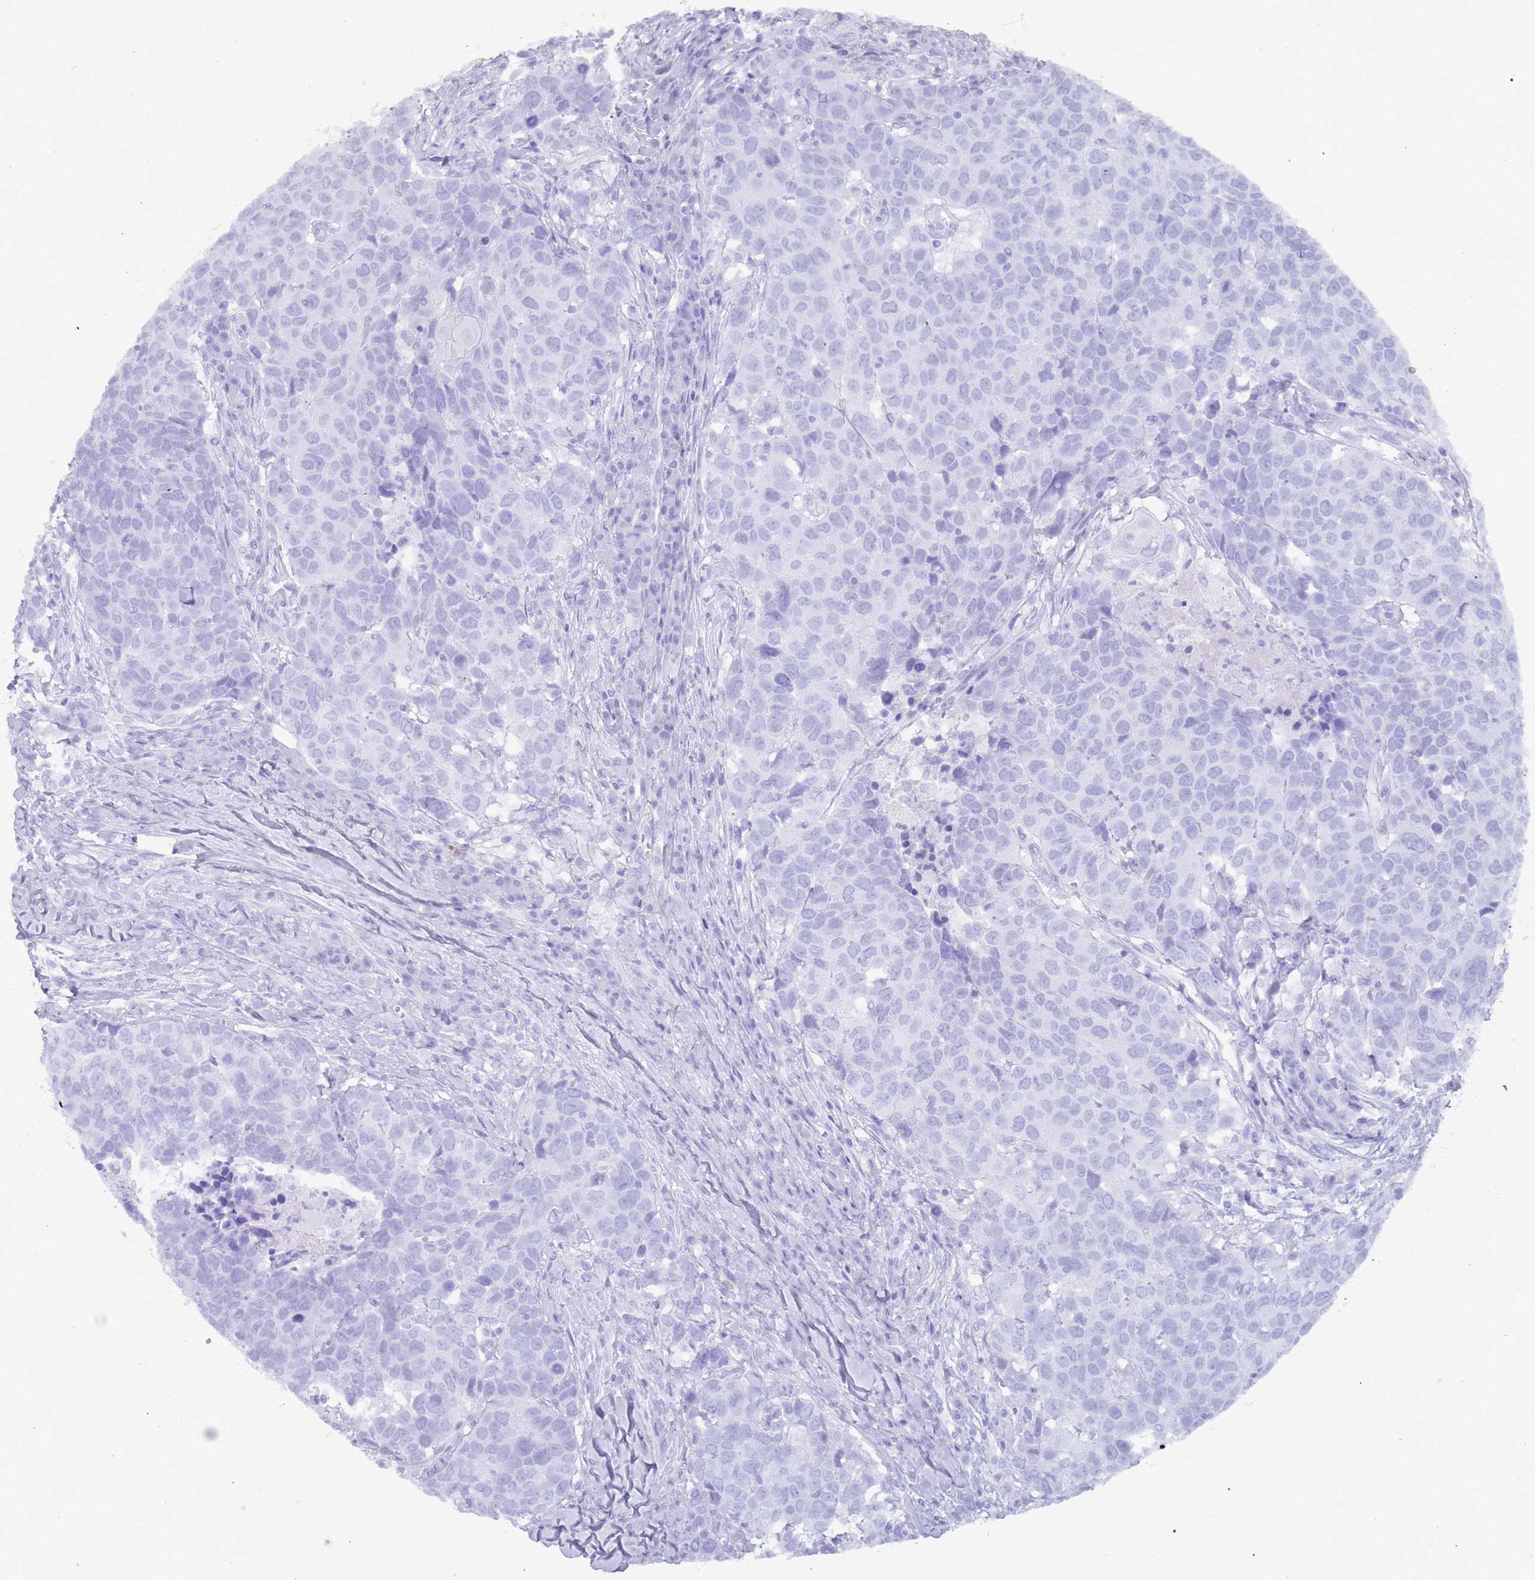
{"staining": {"intensity": "negative", "quantity": "none", "location": "none"}, "tissue": "head and neck cancer", "cell_type": "Tumor cells", "image_type": "cancer", "snomed": [{"axis": "morphology", "description": "Normal tissue, NOS"}, {"axis": "morphology", "description": "Squamous cell carcinoma, NOS"}, {"axis": "topography", "description": "Skeletal muscle"}, {"axis": "topography", "description": "Vascular tissue"}, {"axis": "topography", "description": "Peripheral nerve tissue"}, {"axis": "topography", "description": "Head-Neck"}], "caption": "Immunohistochemistry photomicrograph of human head and neck cancer (squamous cell carcinoma) stained for a protein (brown), which shows no staining in tumor cells.", "gene": "MYADML2", "patient": {"sex": "male", "age": 66}}